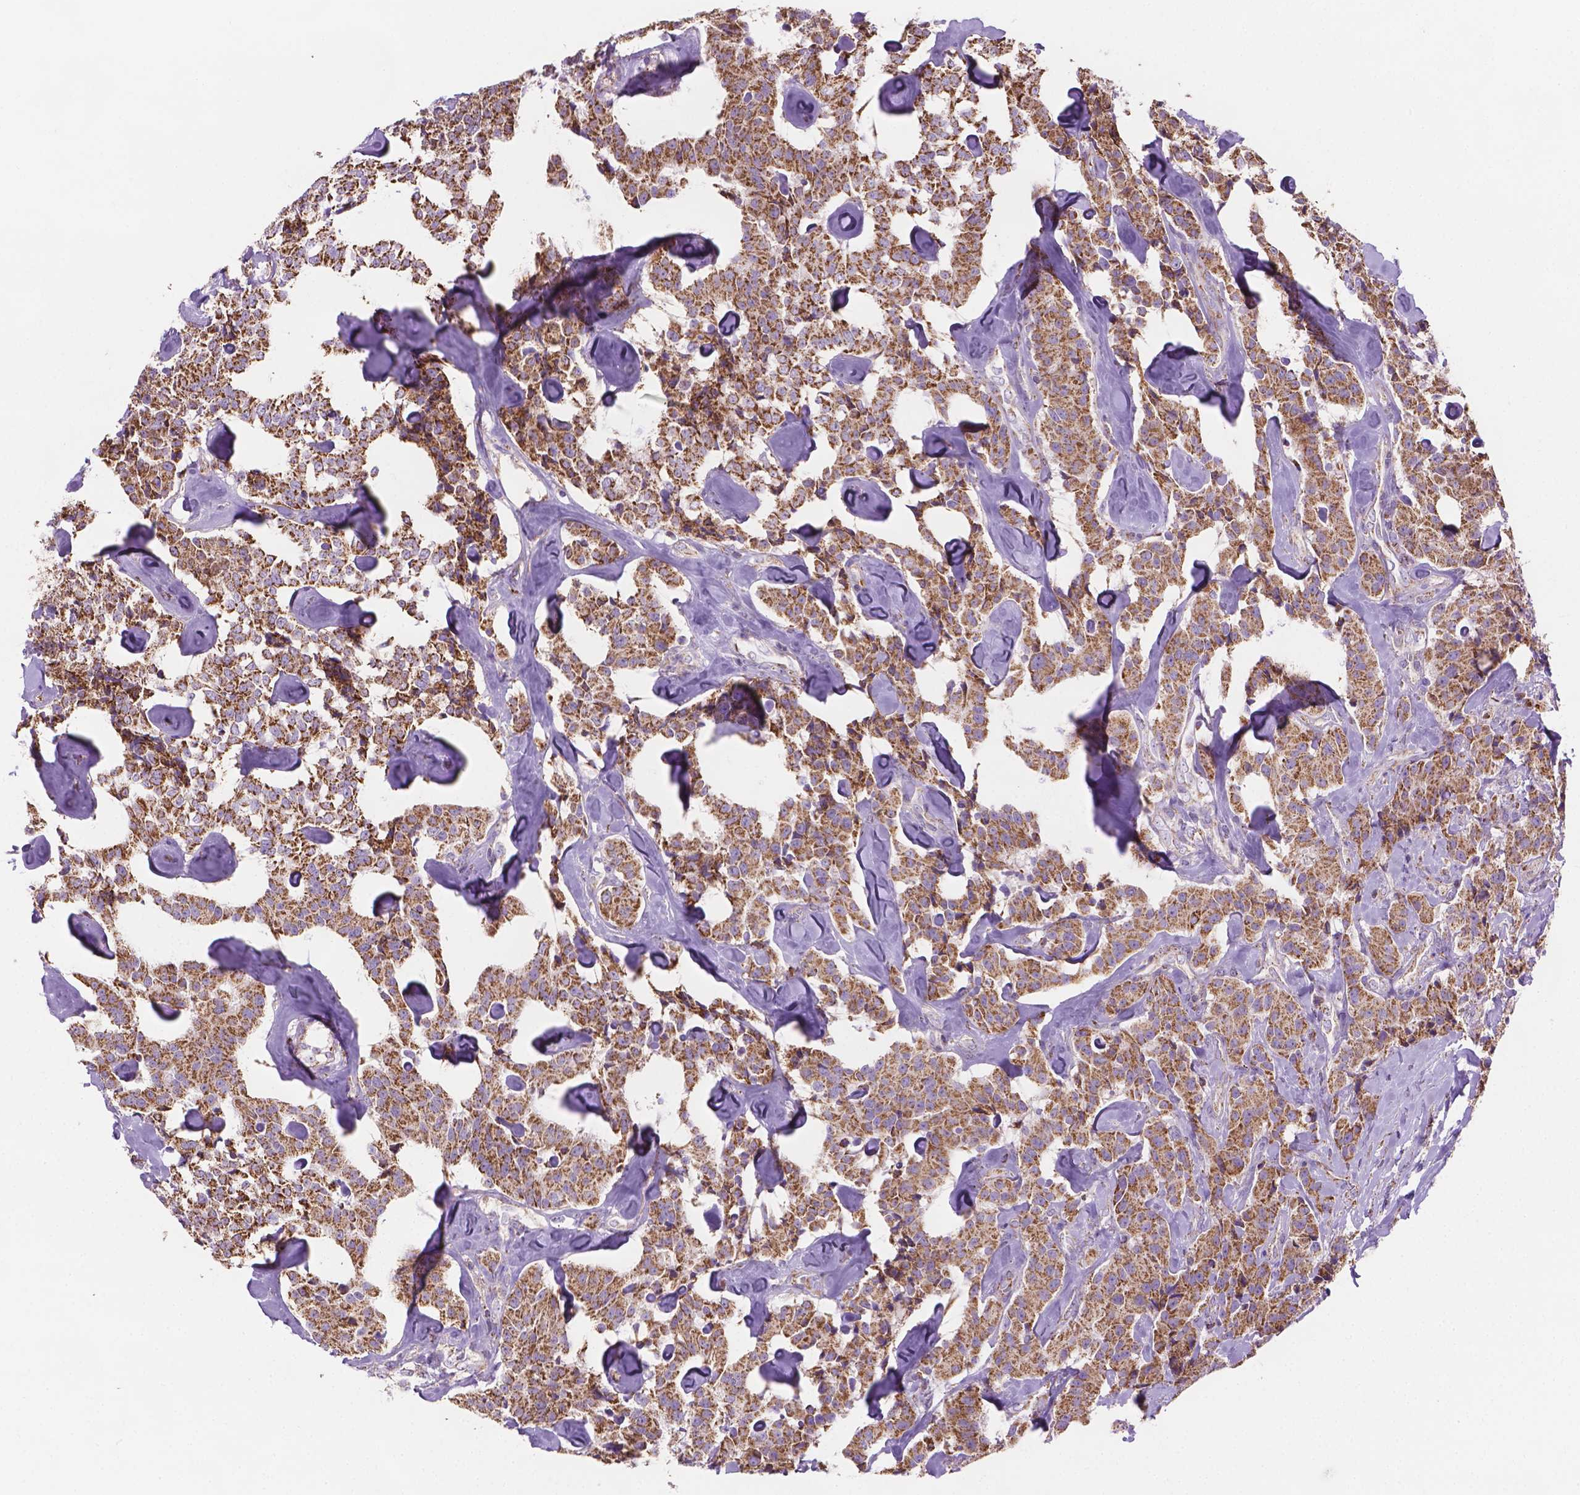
{"staining": {"intensity": "strong", "quantity": ">75%", "location": "cytoplasmic/membranous"}, "tissue": "carcinoid", "cell_type": "Tumor cells", "image_type": "cancer", "snomed": [{"axis": "morphology", "description": "Carcinoid, malignant, NOS"}, {"axis": "topography", "description": "Pancreas"}], "caption": "Protein expression analysis of human carcinoid reveals strong cytoplasmic/membranous expression in about >75% of tumor cells.", "gene": "PIBF1", "patient": {"sex": "male", "age": 41}}